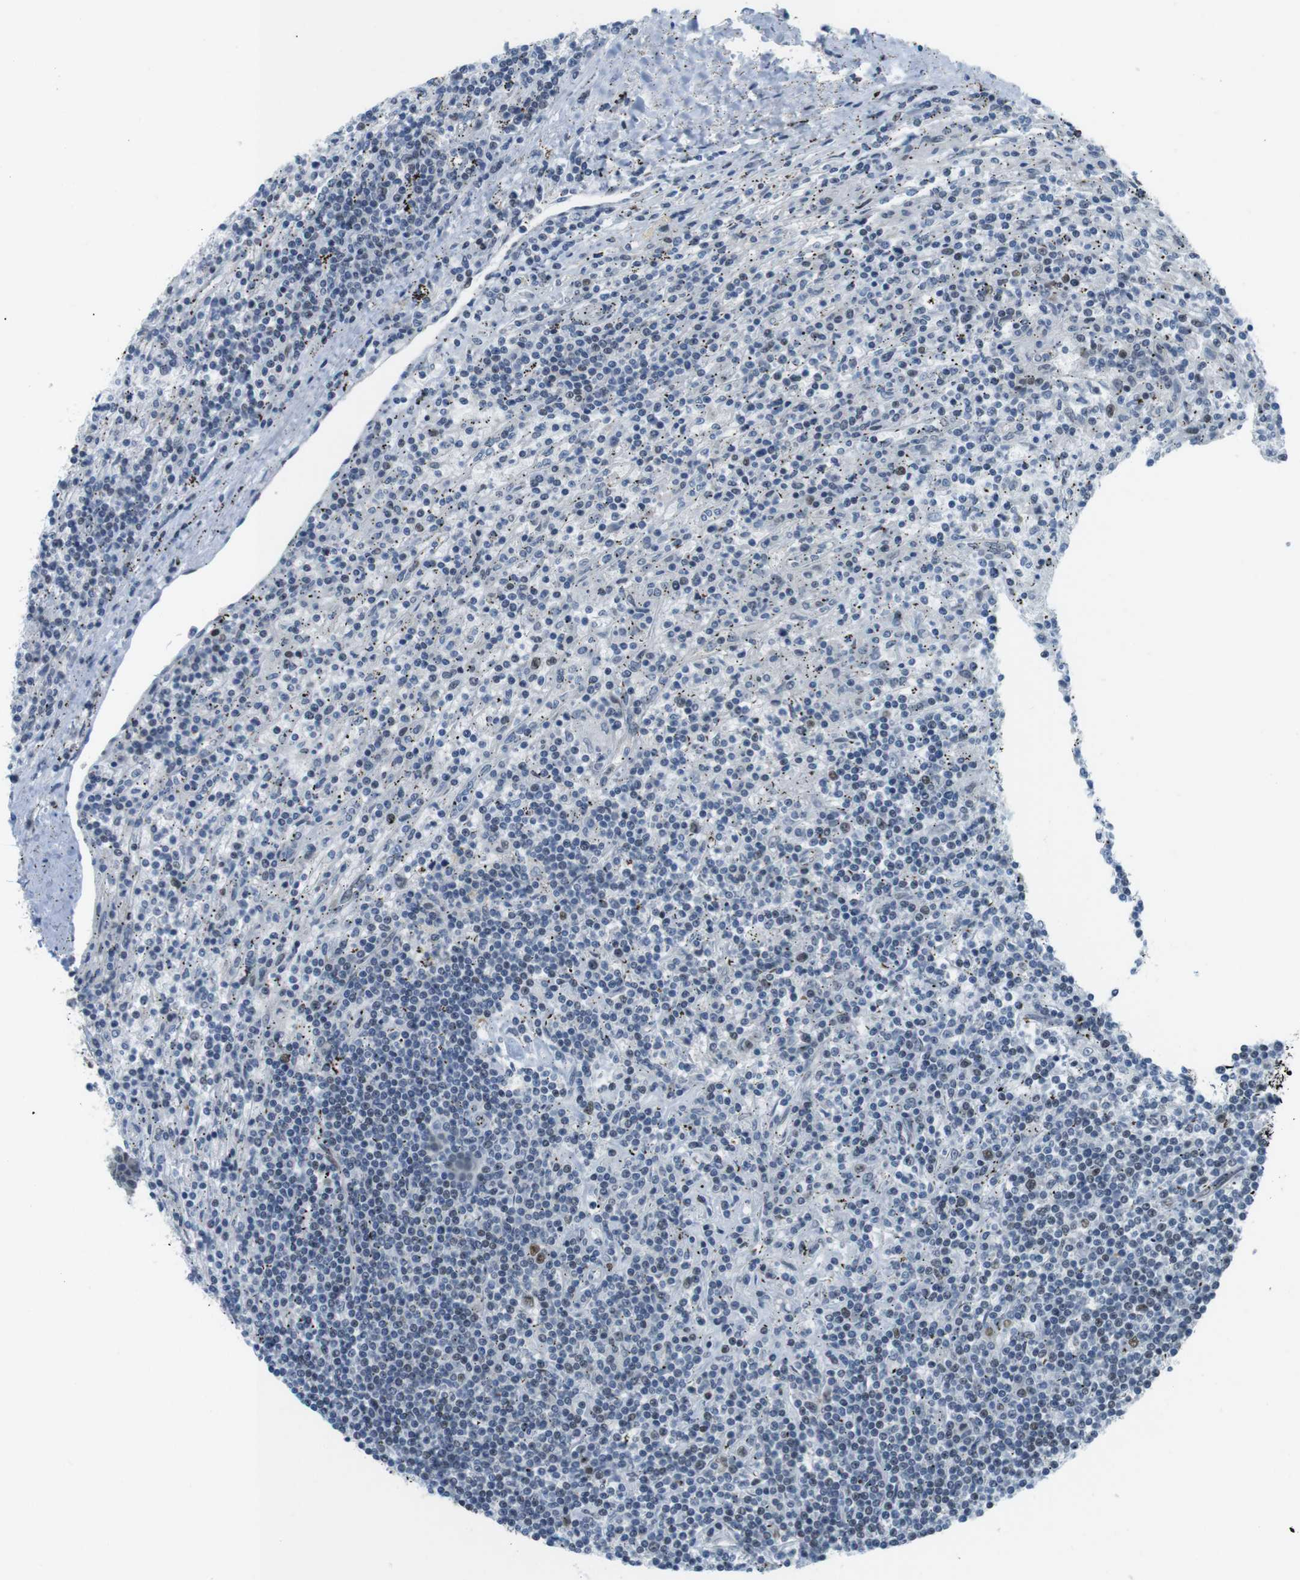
{"staining": {"intensity": "weak", "quantity": "<25%", "location": "nuclear"}, "tissue": "lymphoma", "cell_type": "Tumor cells", "image_type": "cancer", "snomed": [{"axis": "morphology", "description": "Malignant lymphoma, non-Hodgkin's type, Low grade"}, {"axis": "topography", "description": "Spleen"}], "caption": "The micrograph displays no staining of tumor cells in lymphoma. The staining is performed using DAB brown chromogen with nuclei counter-stained in using hematoxylin.", "gene": "SMCO2", "patient": {"sex": "male", "age": 76}}